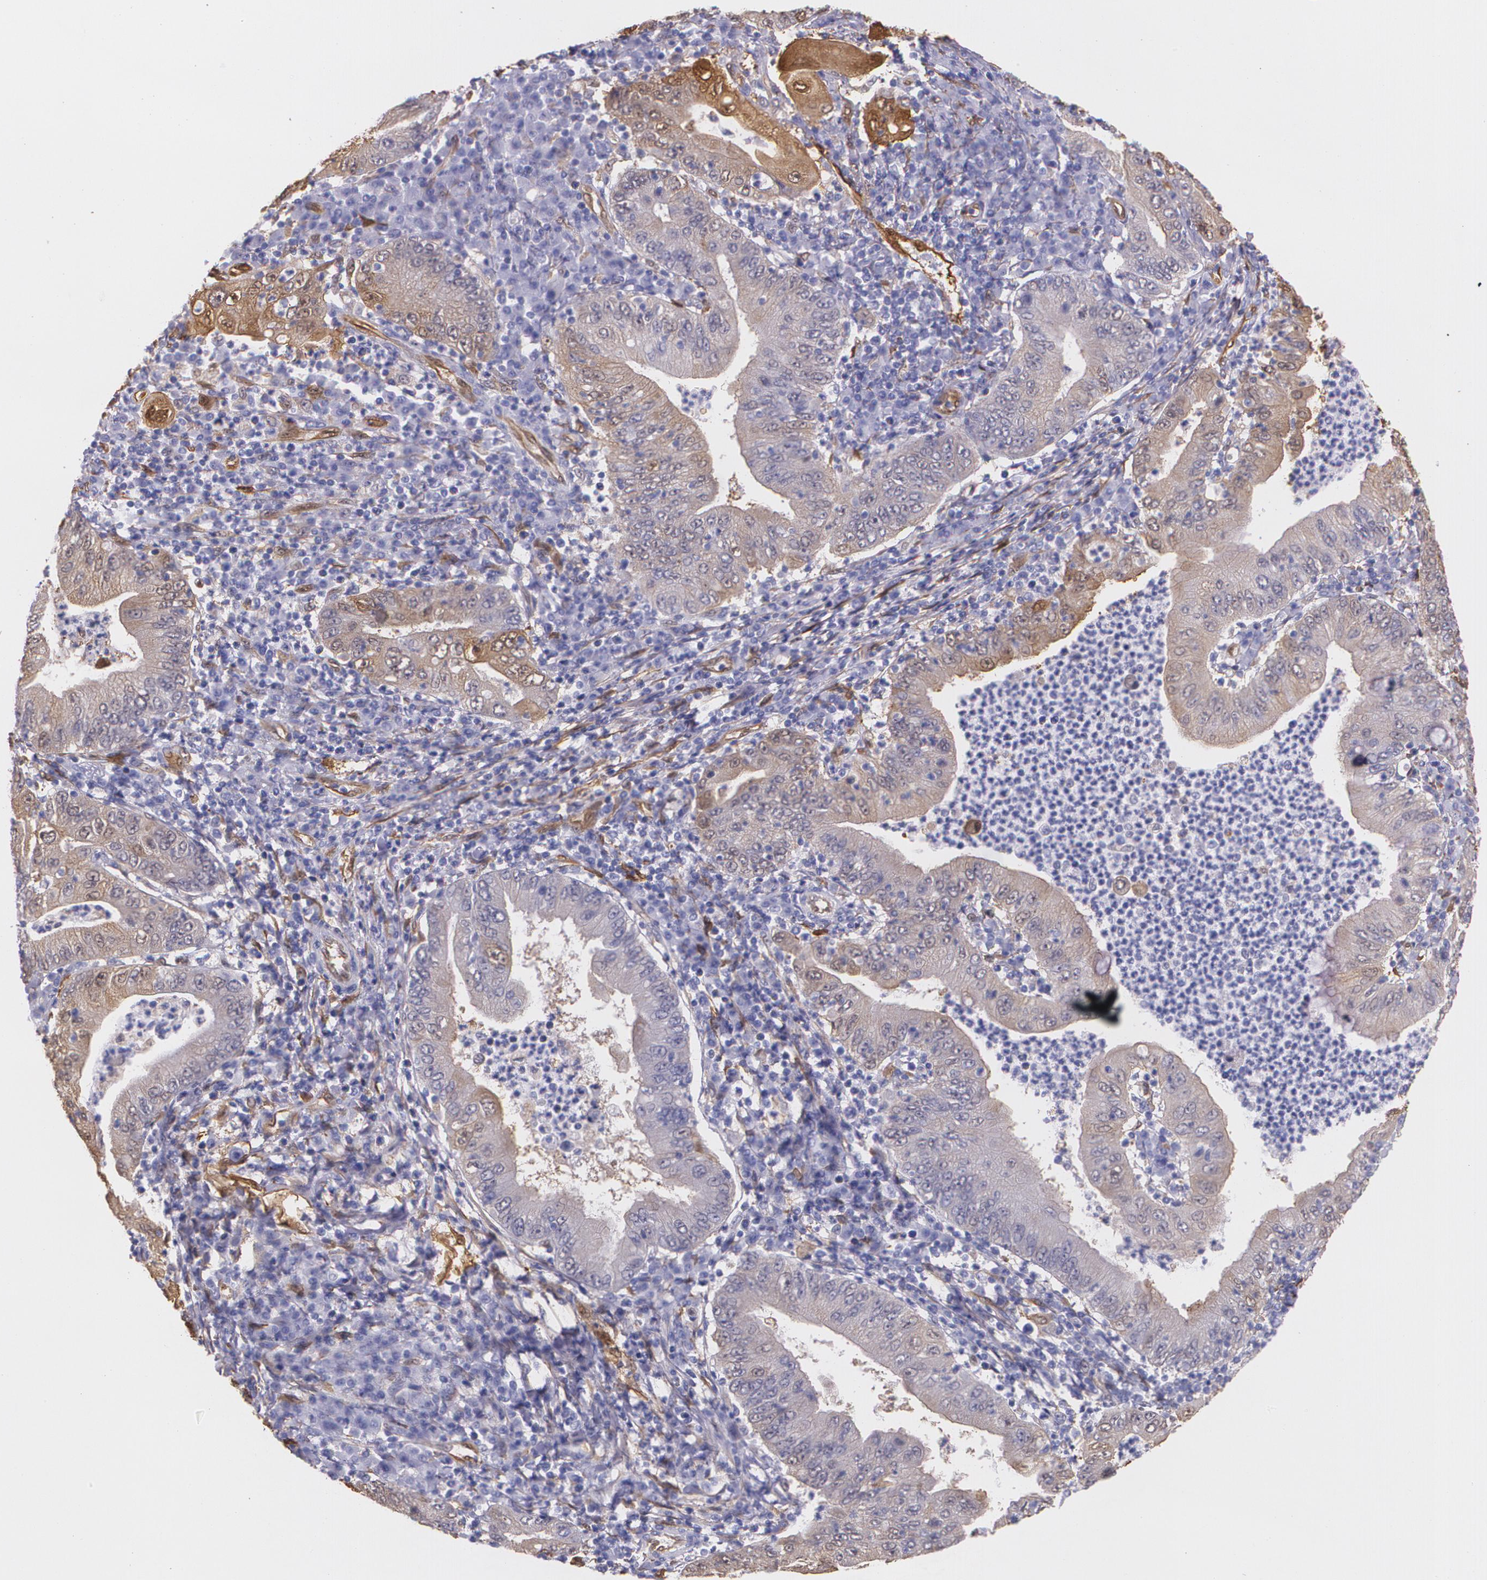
{"staining": {"intensity": "weak", "quantity": "<25%", "location": "cytoplasmic/membranous"}, "tissue": "stomach cancer", "cell_type": "Tumor cells", "image_type": "cancer", "snomed": [{"axis": "morphology", "description": "Normal tissue, NOS"}, {"axis": "morphology", "description": "Adenocarcinoma, NOS"}, {"axis": "topography", "description": "Esophagus"}, {"axis": "topography", "description": "Stomach, upper"}, {"axis": "topography", "description": "Peripheral nerve tissue"}], "caption": "Immunohistochemistry of stomach adenocarcinoma exhibits no expression in tumor cells.", "gene": "MMP2", "patient": {"sex": "male", "age": 62}}